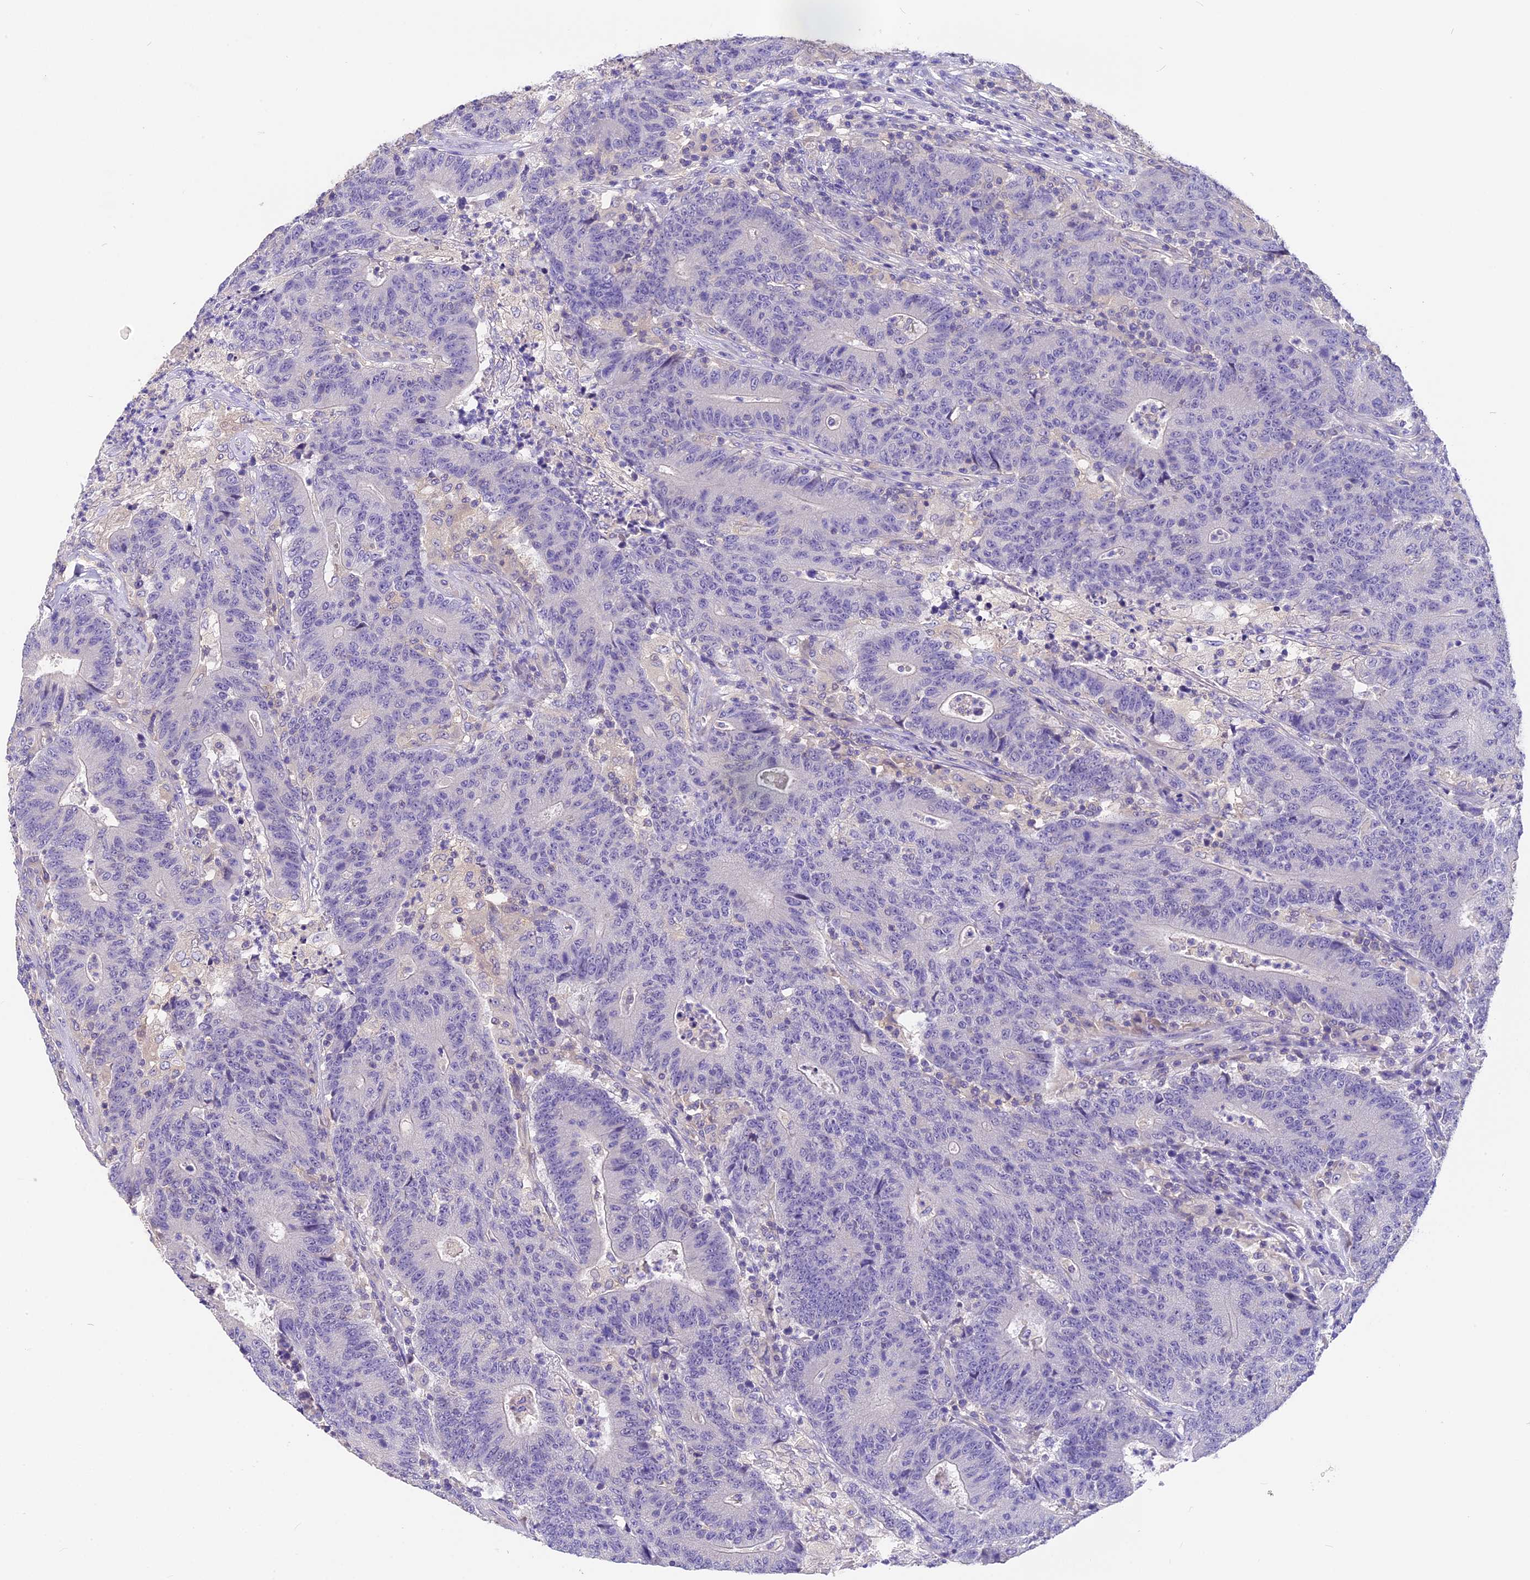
{"staining": {"intensity": "negative", "quantity": "none", "location": "none"}, "tissue": "colorectal cancer", "cell_type": "Tumor cells", "image_type": "cancer", "snomed": [{"axis": "morphology", "description": "Adenocarcinoma, NOS"}, {"axis": "topography", "description": "Colon"}], "caption": "A micrograph of adenocarcinoma (colorectal) stained for a protein demonstrates no brown staining in tumor cells.", "gene": "AP3B2", "patient": {"sex": "female", "age": 75}}